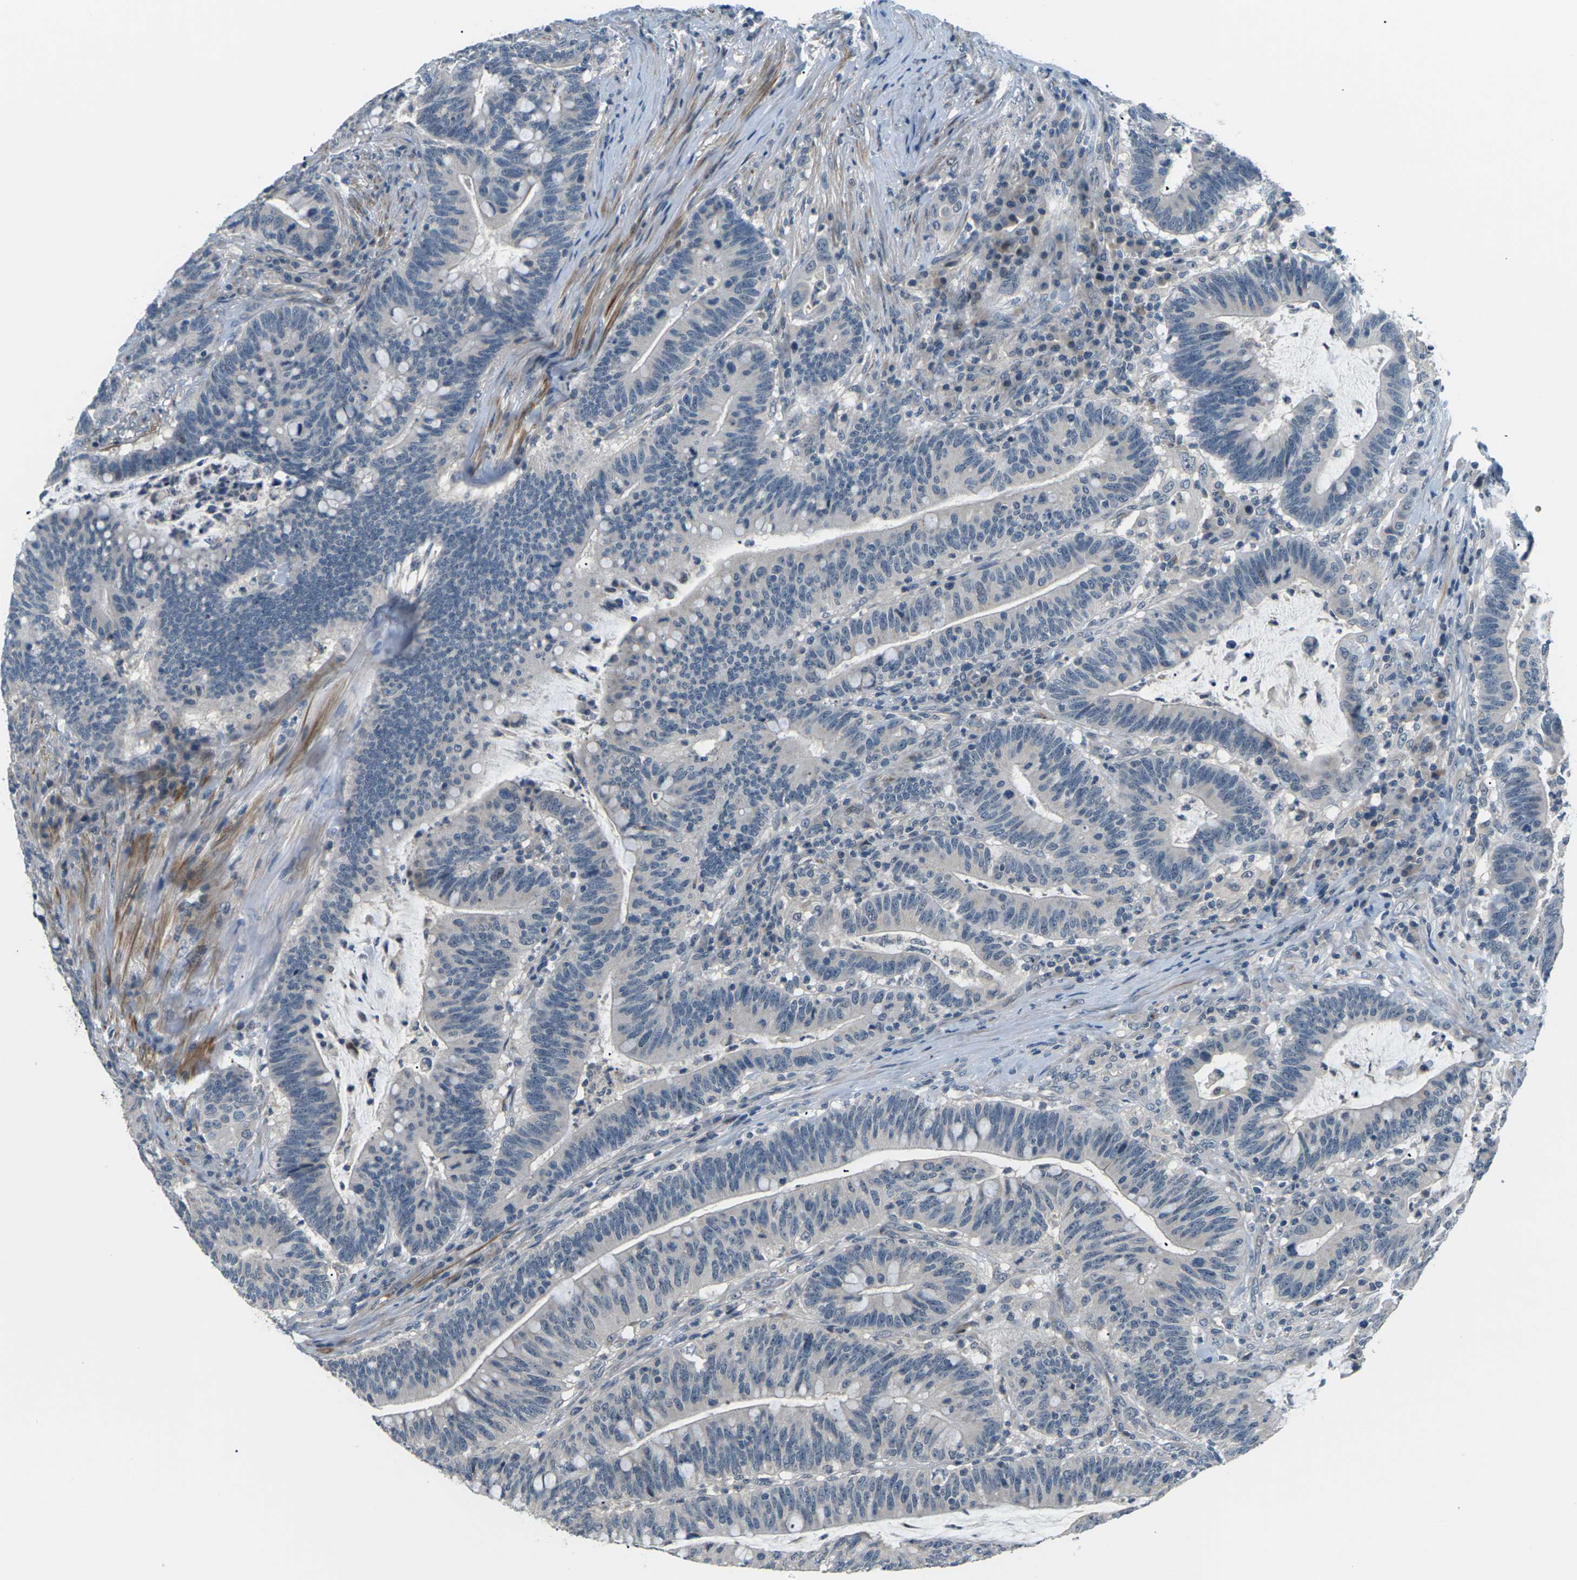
{"staining": {"intensity": "negative", "quantity": "none", "location": "none"}, "tissue": "colorectal cancer", "cell_type": "Tumor cells", "image_type": "cancer", "snomed": [{"axis": "morphology", "description": "Normal tissue, NOS"}, {"axis": "morphology", "description": "Adenocarcinoma, NOS"}, {"axis": "topography", "description": "Colon"}], "caption": "There is no significant expression in tumor cells of adenocarcinoma (colorectal). (Stains: DAB immunohistochemistry with hematoxylin counter stain, Microscopy: brightfield microscopy at high magnification).", "gene": "SLC13A3", "patient": {"sex": "female", "age": 66}}